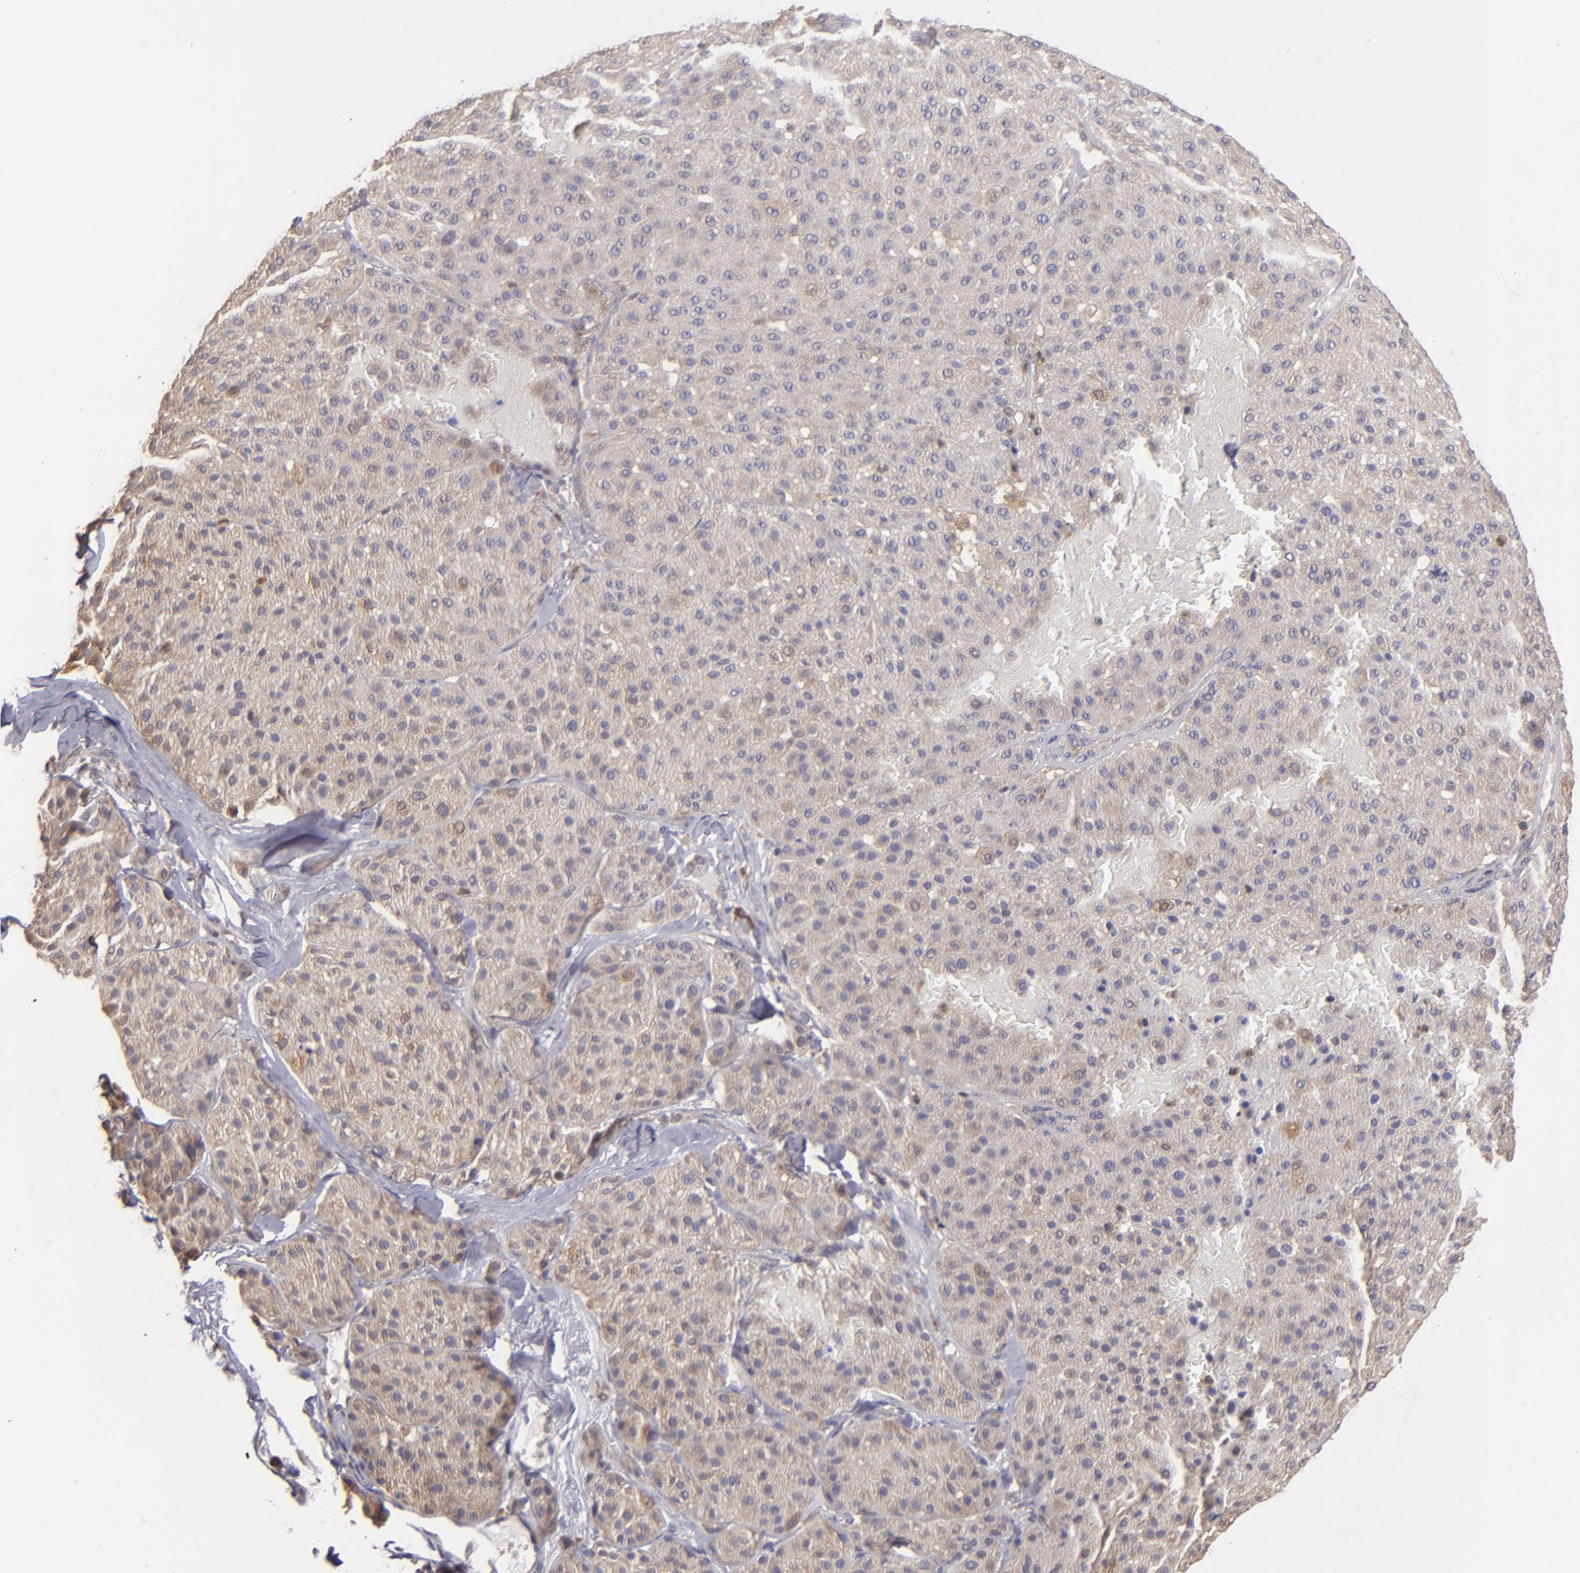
{"staining": {"intensity": "weak", "quantity": ">75%", "location": "cytoplasmic/membranous"}, "tissue": "melanoma", "cell_type": "Tumor cells", "image_type": "cancer", "snomed": [{"axis": "morphology", "description": "Normal tissue, NOS"}, {"axis": "morphology", "description": "Malignant melanoma, Metastatic site"}, {"axis": "topography", "description": "Skin"}], "caption": "This micrograph exhibits melanoma stained with immunohistochemistry (IHC) to label a protein in brown. The cytoplasmic/membranous of tumor cells show weak positivity for the protein. Nuclei are counter-stained blue.", "gene": "CARS1", "patient": {"sex": "male", "age": 41}}